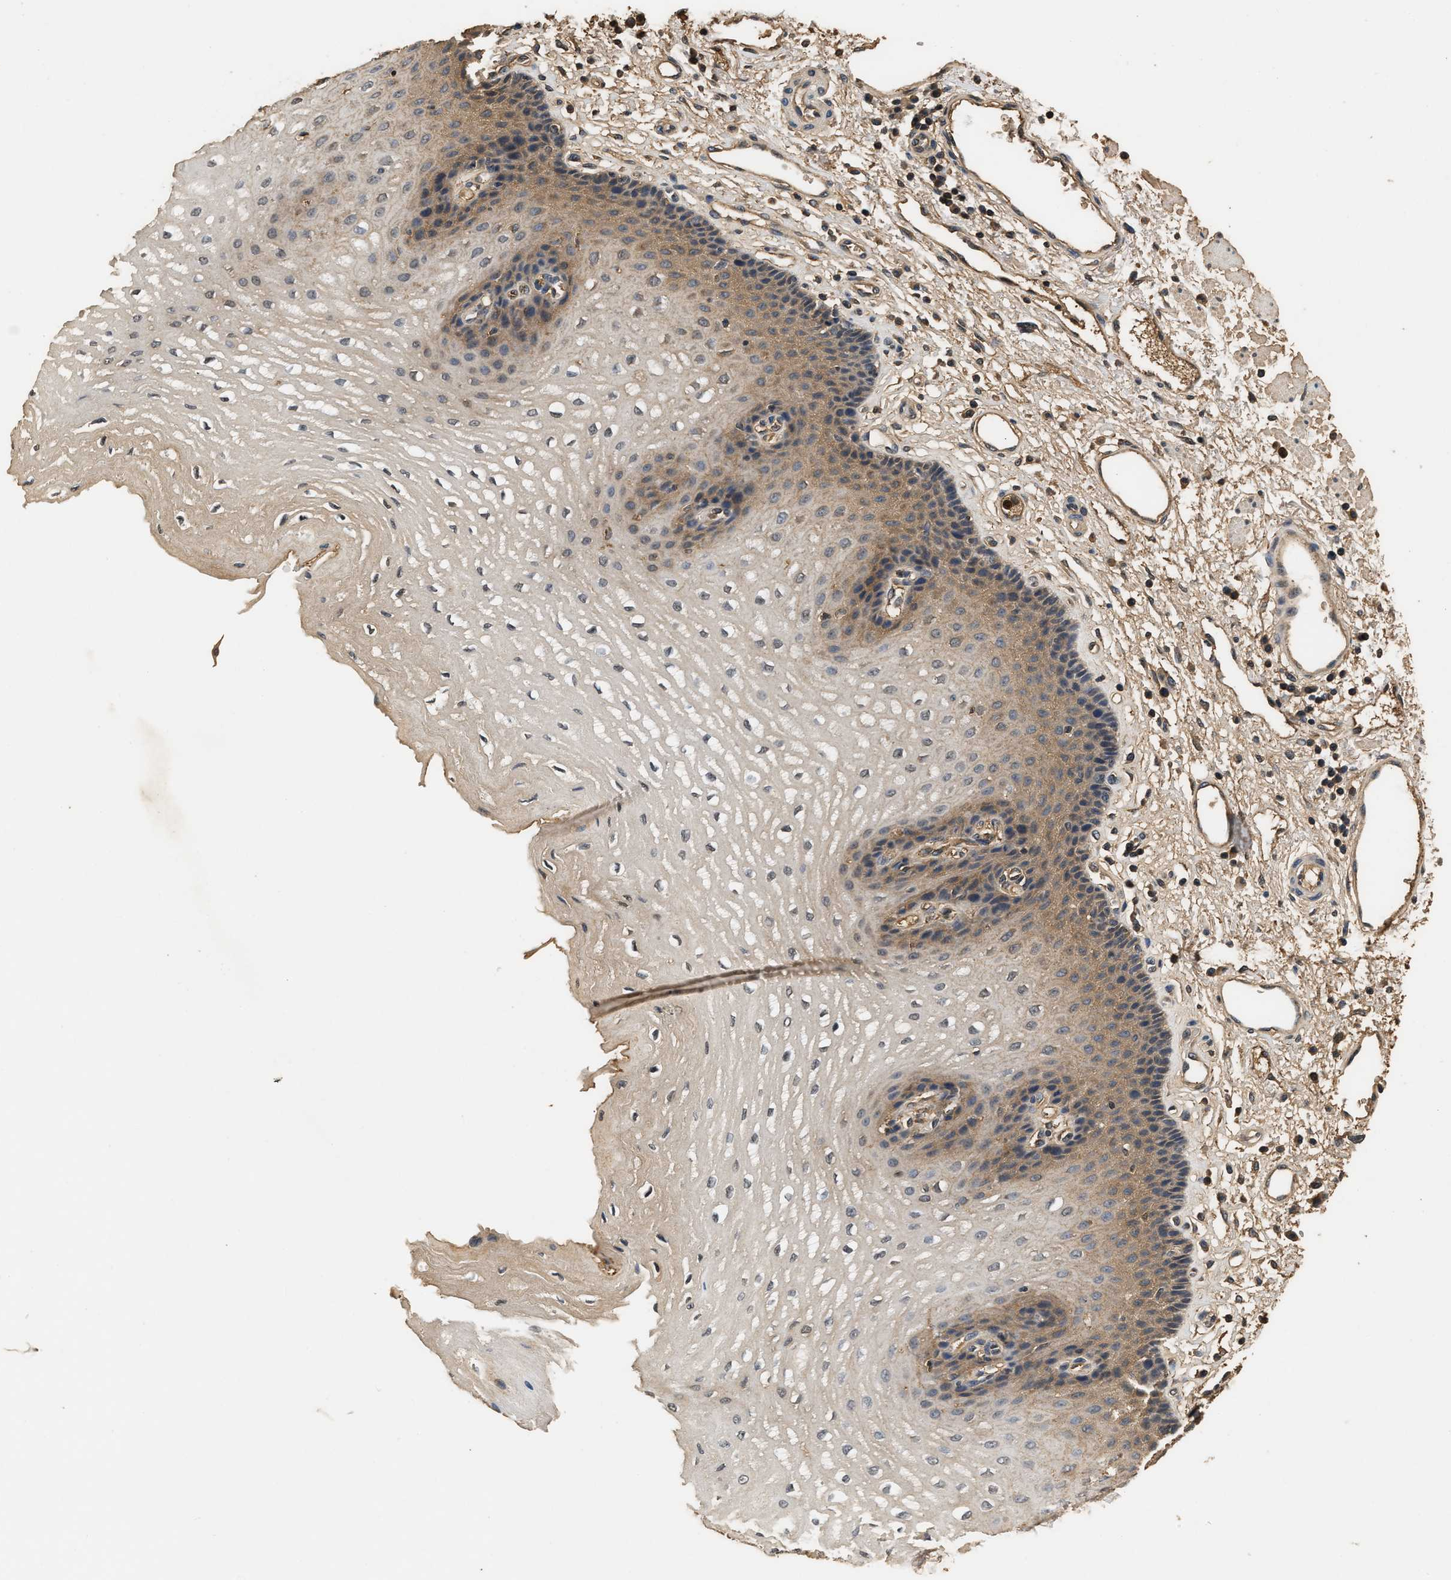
{"staining": {"intensity": "moderate", "quantity": "25%-75%", "location": "cytoplasmic/membranous"}, "tissue": "esophagus", "cell_type": "Squamous epithelial cells", "image_type": "normal", "snomed": [{"axis": "morphology", "description": "Normal tissue, NOS"}, {"axis": "topography", "description": "Esophagus"}], "caption": "A brown stain shows moderate cytoplasmic/membranous positivity of a protein in squamous epithelial cells of unremarkable esophagus.", "gene": "GPI", "patient": {"sex": "male", "age": 54}}